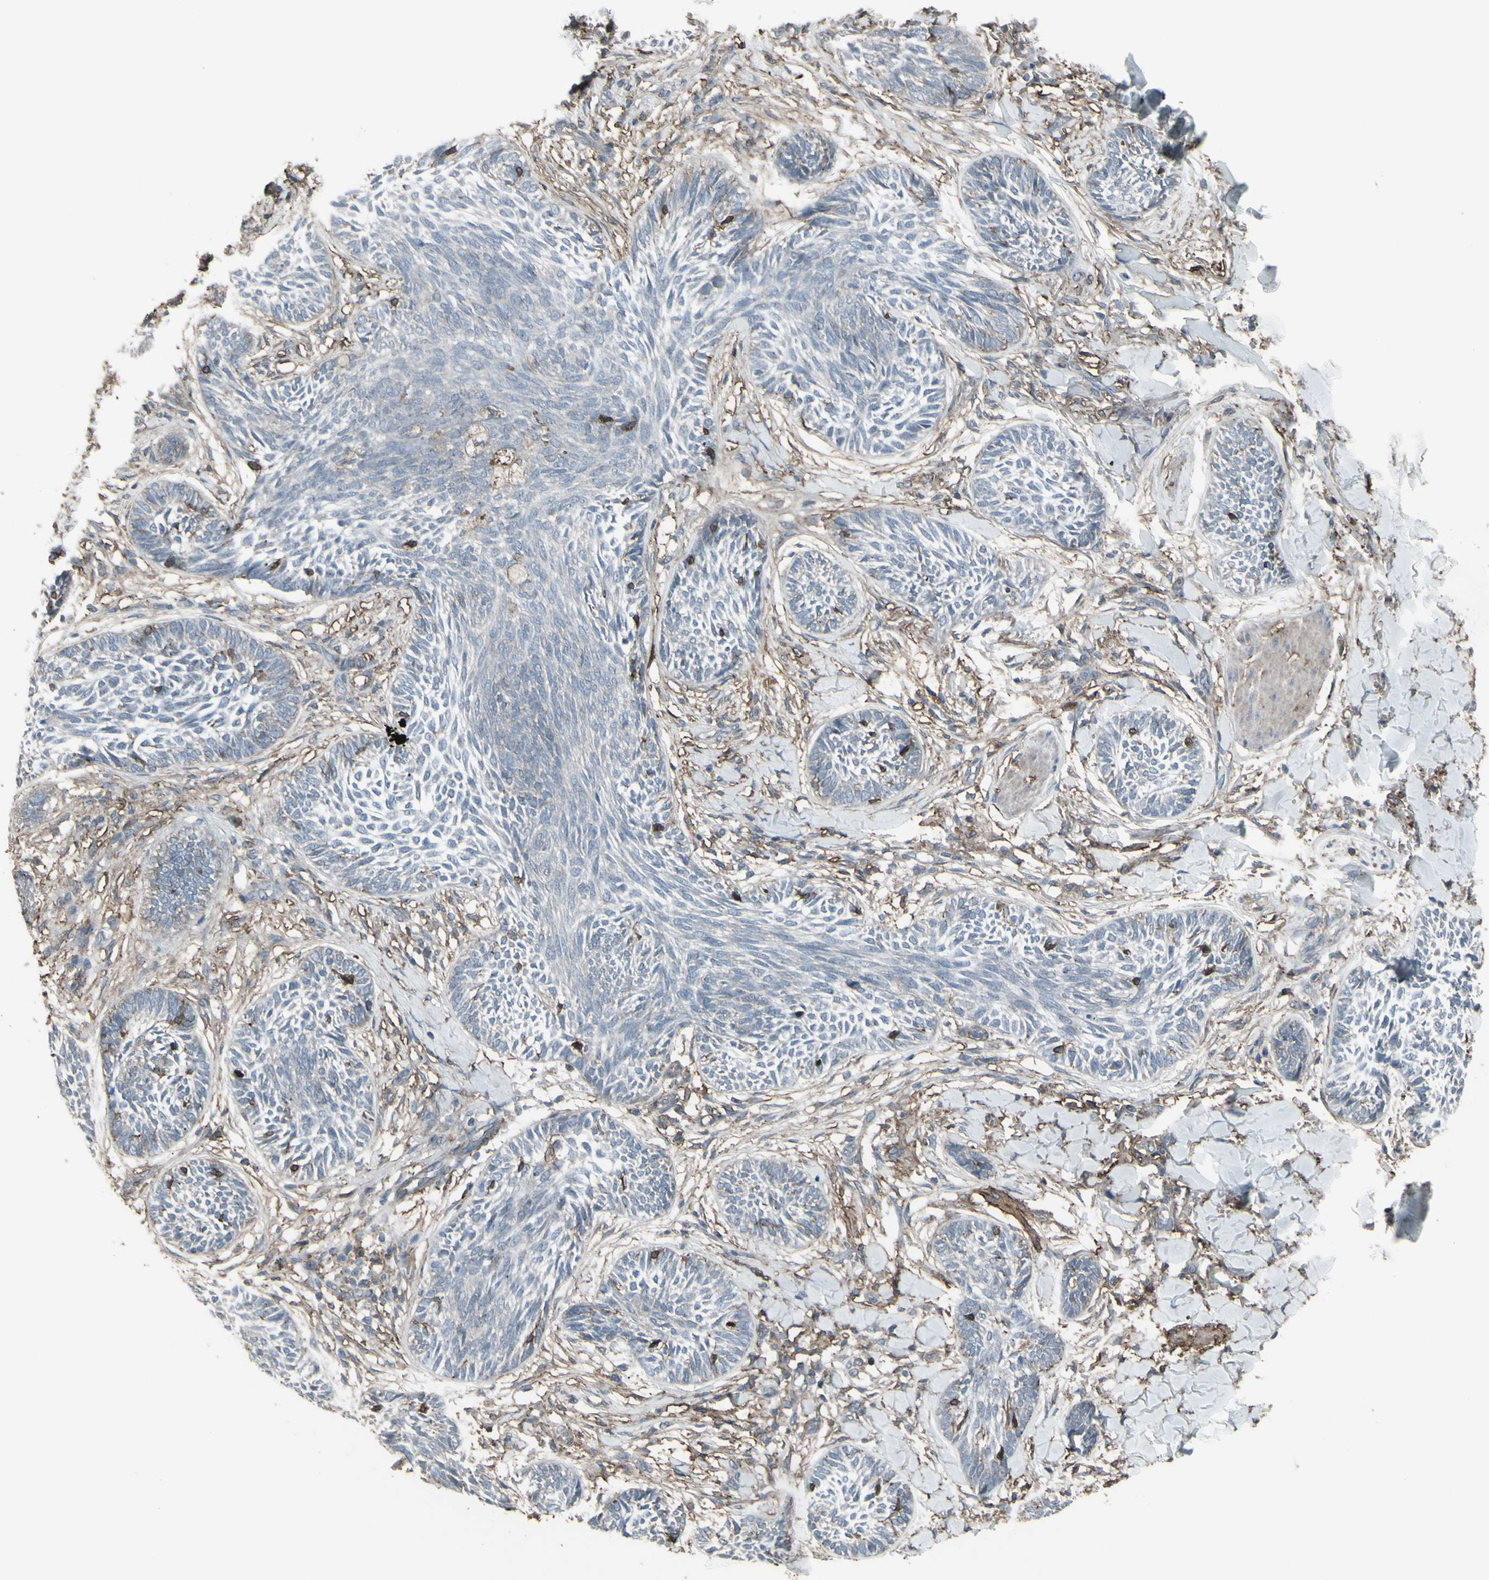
{"staining": {"intensity": "moderate", "quantity": "<25%", "location": "cytoplasmic/membranous"}, "tissue": "skin cancer", "cell_type": "Tumor cells", "image_type": "cancer", "snomed": [{"axis": "morphology", "description": "Papilloma, NOS"}, {"axis": "morphology", "description": "Basal cell carcinoma"}, {"axis": "topography", "description": "Skin"}], "caption": "IHC histopathology image of neoplastic tissue: human skin cancer (papilloma) stained using immunohistochemistry (IHC) shows low levels of moderate protein expression localized specifically in the cytoplasmic/membranous of tumor cells, appearing as a cytoplasmic/membranous brown color.", "gene": "SMO", "patient": {"sex": "male", "age": 87}}